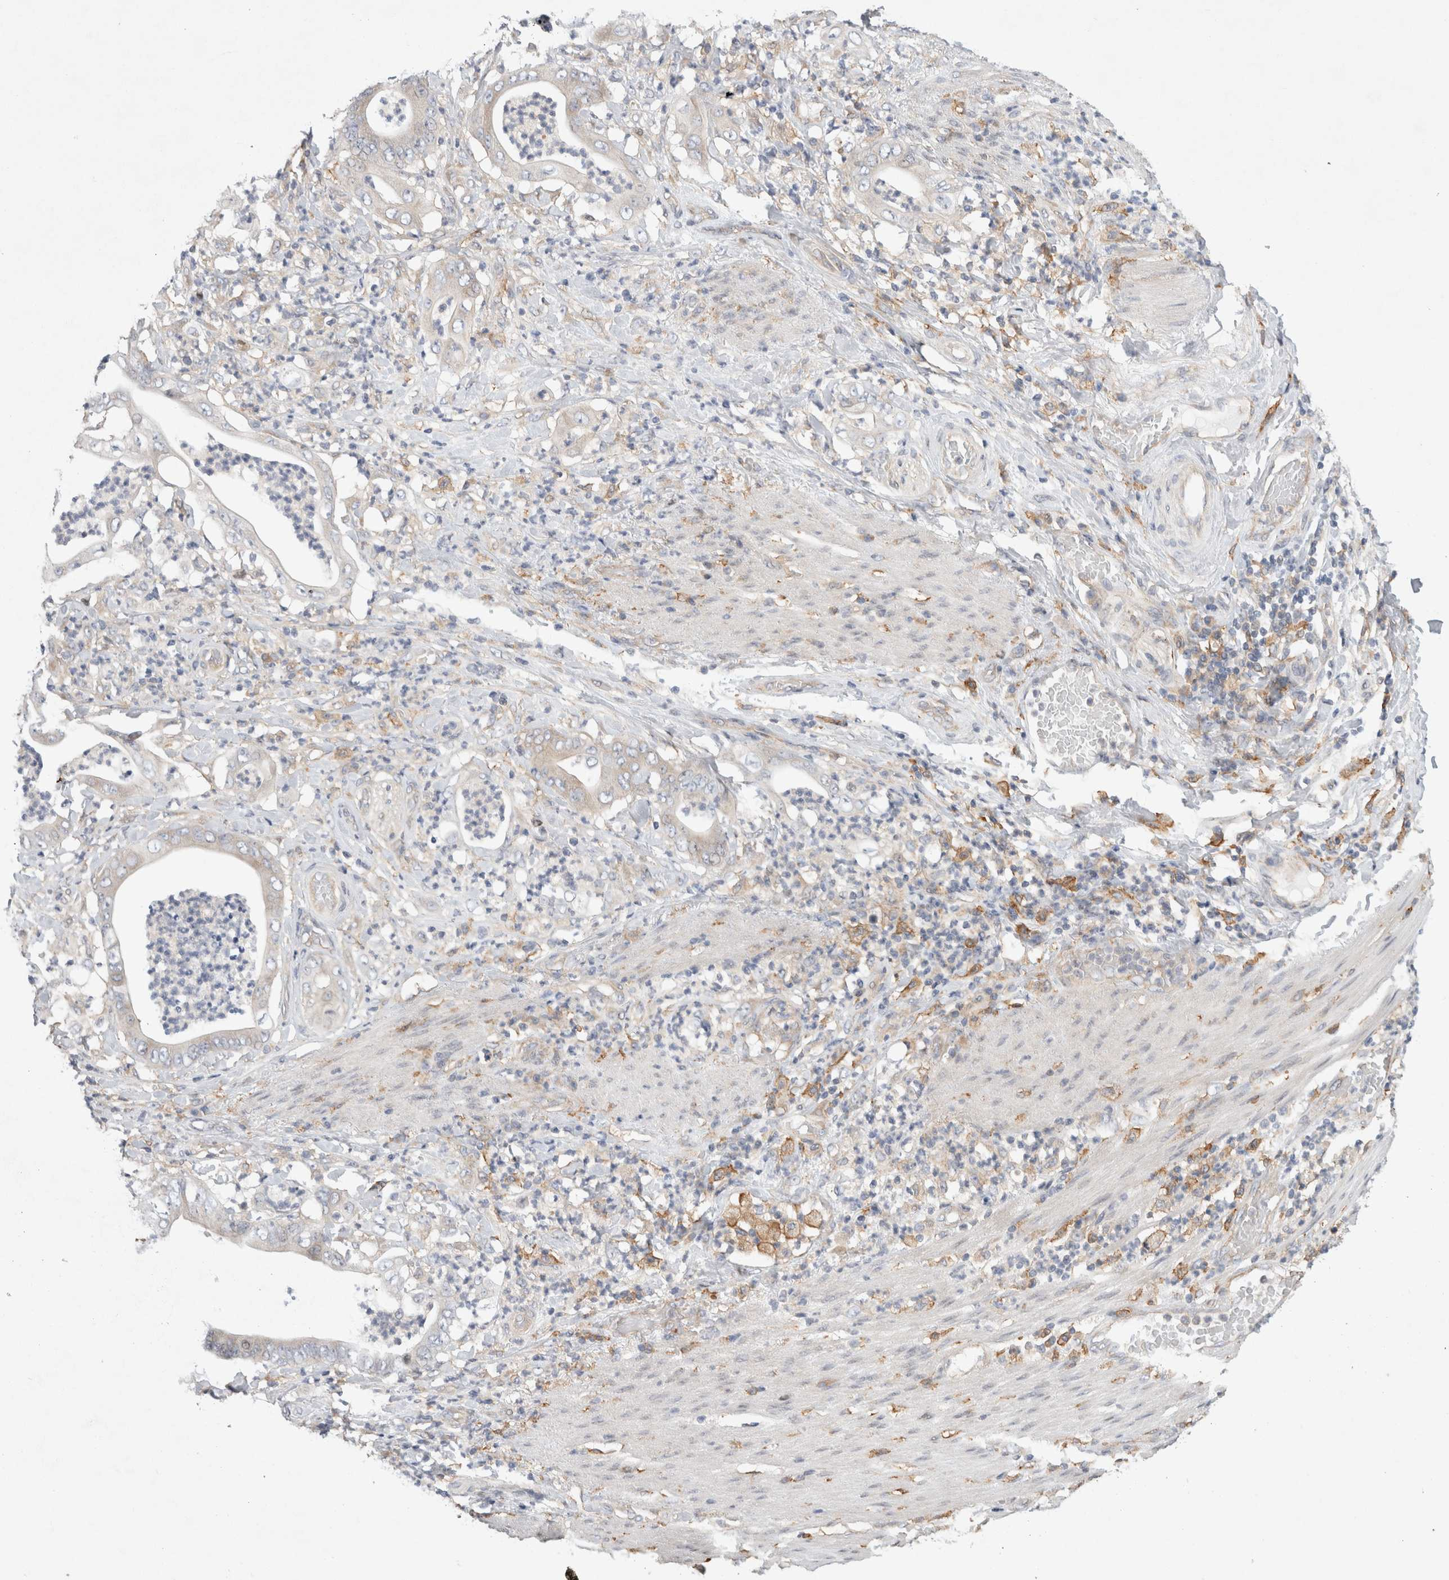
{"staining": {"intensity": "negative", "quantity": "none", "location": "none"}, "tissue": "stomach cancer", "cell_type": "Tumor cells", "image_type": "cancer", "snomed": [{"axis": "morphology", "description": "Adenocarcinoma, NOS"}, {"axis": "topography", "description": "Stomach"}], "caption": "There is no significant staining in tumor cells of stomach cancer (adenocarcinoma).", "gene": "CDCA7L", "patient": {"sex": "female", "age": 73}}